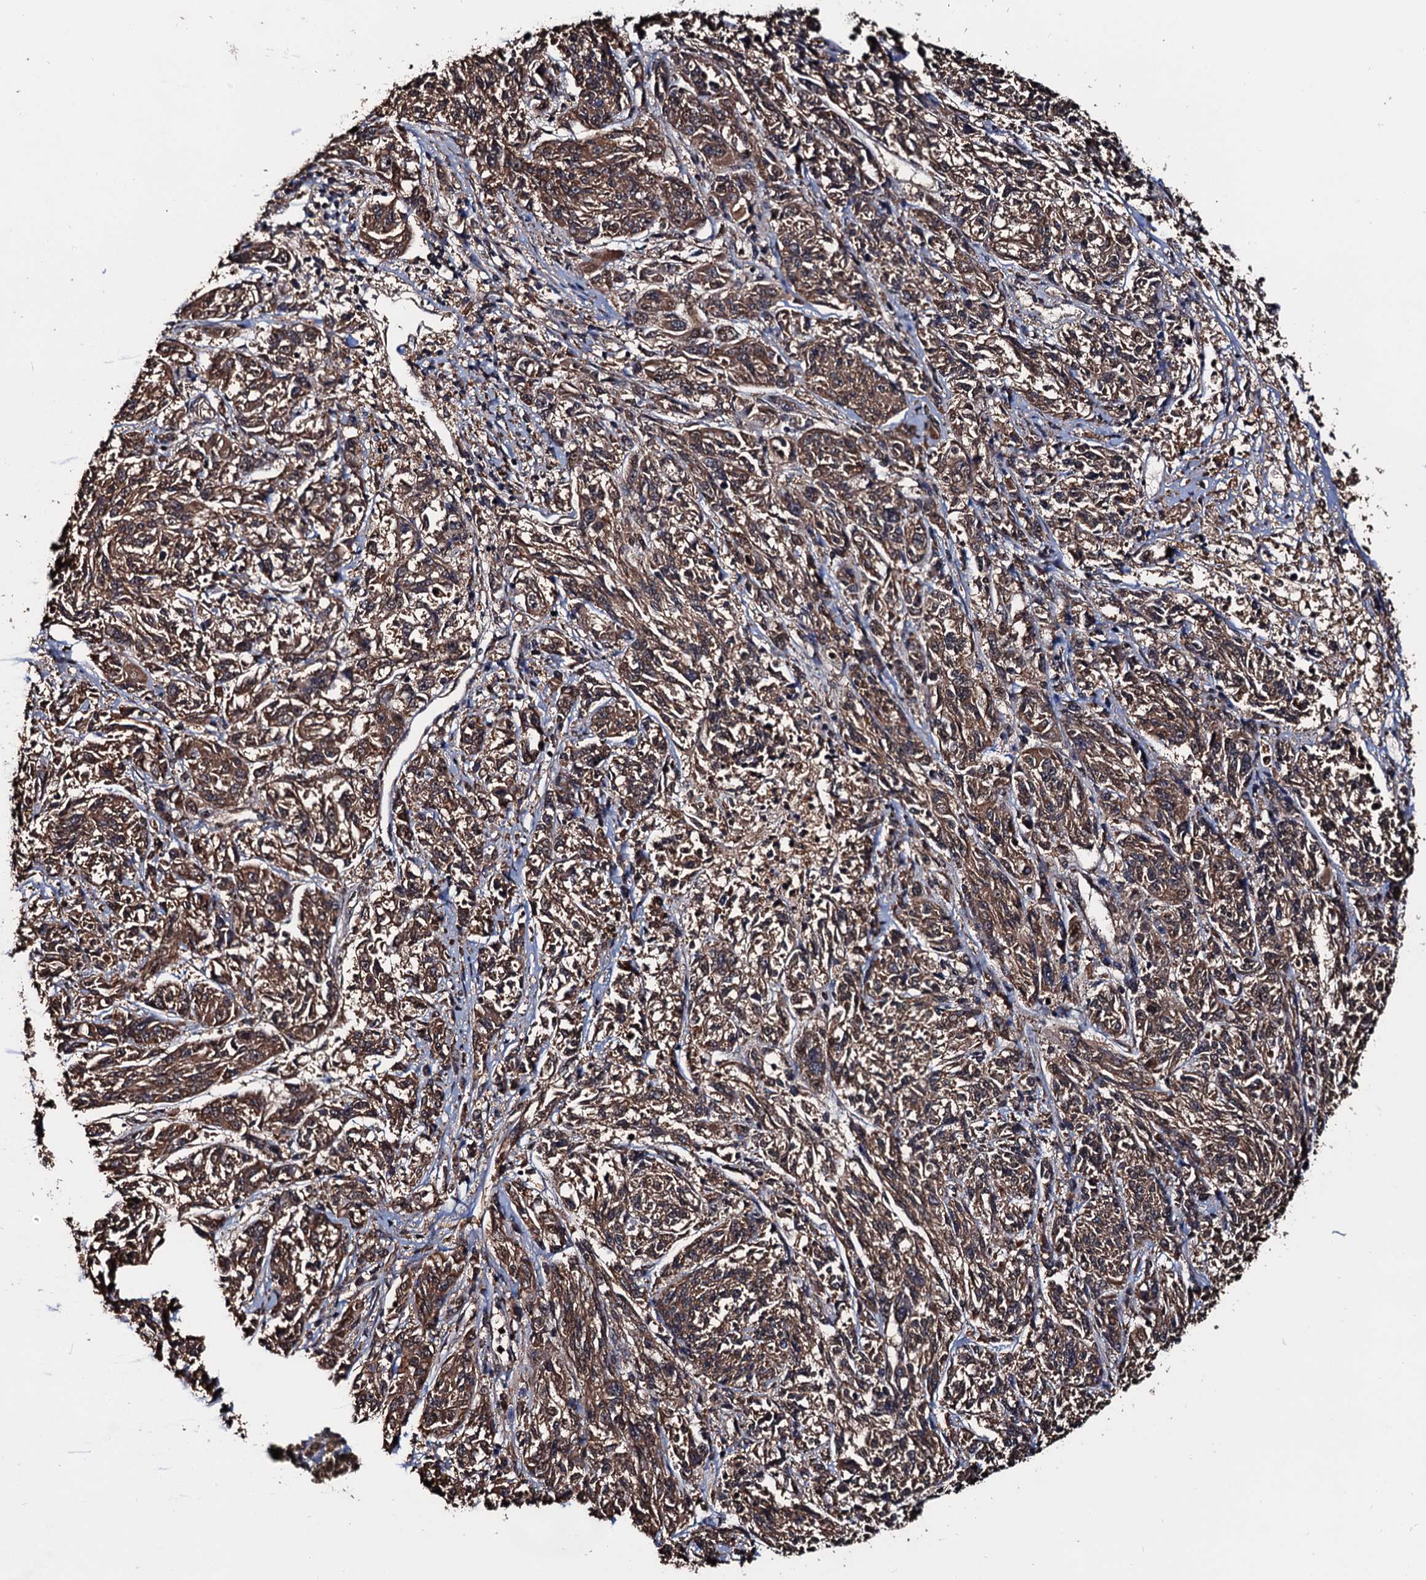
{"staining": {"intensity": "moderate", "quantity": ">75%", "location": "cytoplasmic/membranous"}, "tissue": "melanoma", "cell_type": "Tumor cells", "image_type": "cancer", "snomed": [{"axis": "morphology", "description": "Malignant melanoma, NOS"}, {"axis": "topography", "description": "Skin"}], "caption": "A high-resolution micrograph shows immunohistochemistry staining of malignant melanoma, which shows moderate cytoplasmic/membranous staining in approximately >75% of tumor cells. The protein of interest is stained brown, and the nuclei are stained in blue (DAB (3,3'-diaminobenzidine) IHC with brightfield microscopy, high magnification).", "gene": "RGS11", "patient": {"sex": "male", "age": 53}}